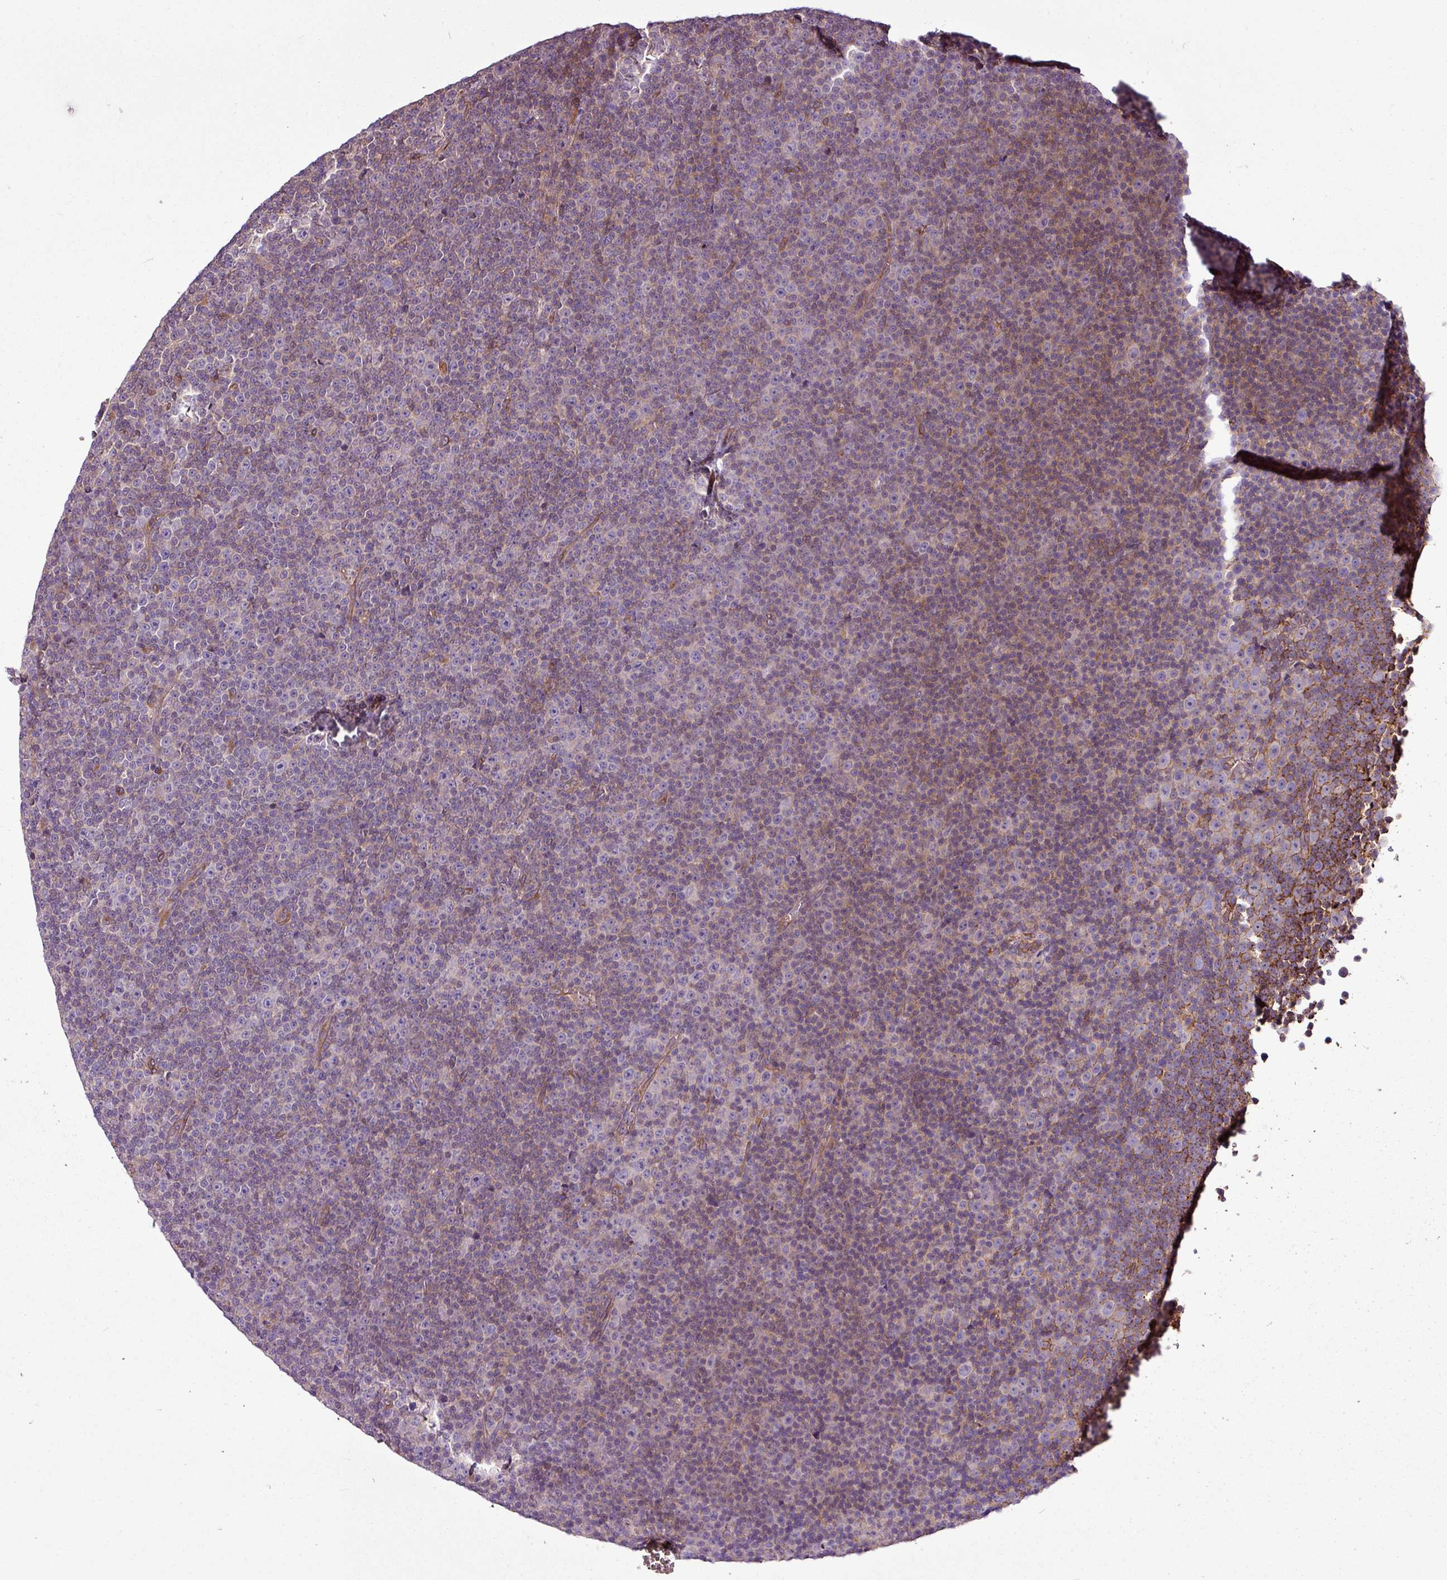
{"staining": {"intensity": "negative", "quantity": "none", "location": "none"}, "tissue": "lymphoma", "cell_type": "Tumor cells", "image_type": "cancer", "snomed": [{"axis": "morphology", "description": "Malignant lymphoma, non-Hodgkin's type, Low grade"}, {"axis": "topography", "description": "Lymph node"}], "caption": "IHC histopathology image of human low-grade malignant lymphoma, non-Hodgkin's type stained for a protein (brown), which displays no positivity in tumor cells.", "gene": "ZNF106", "patient": {"sex": "female", "age": 67}}